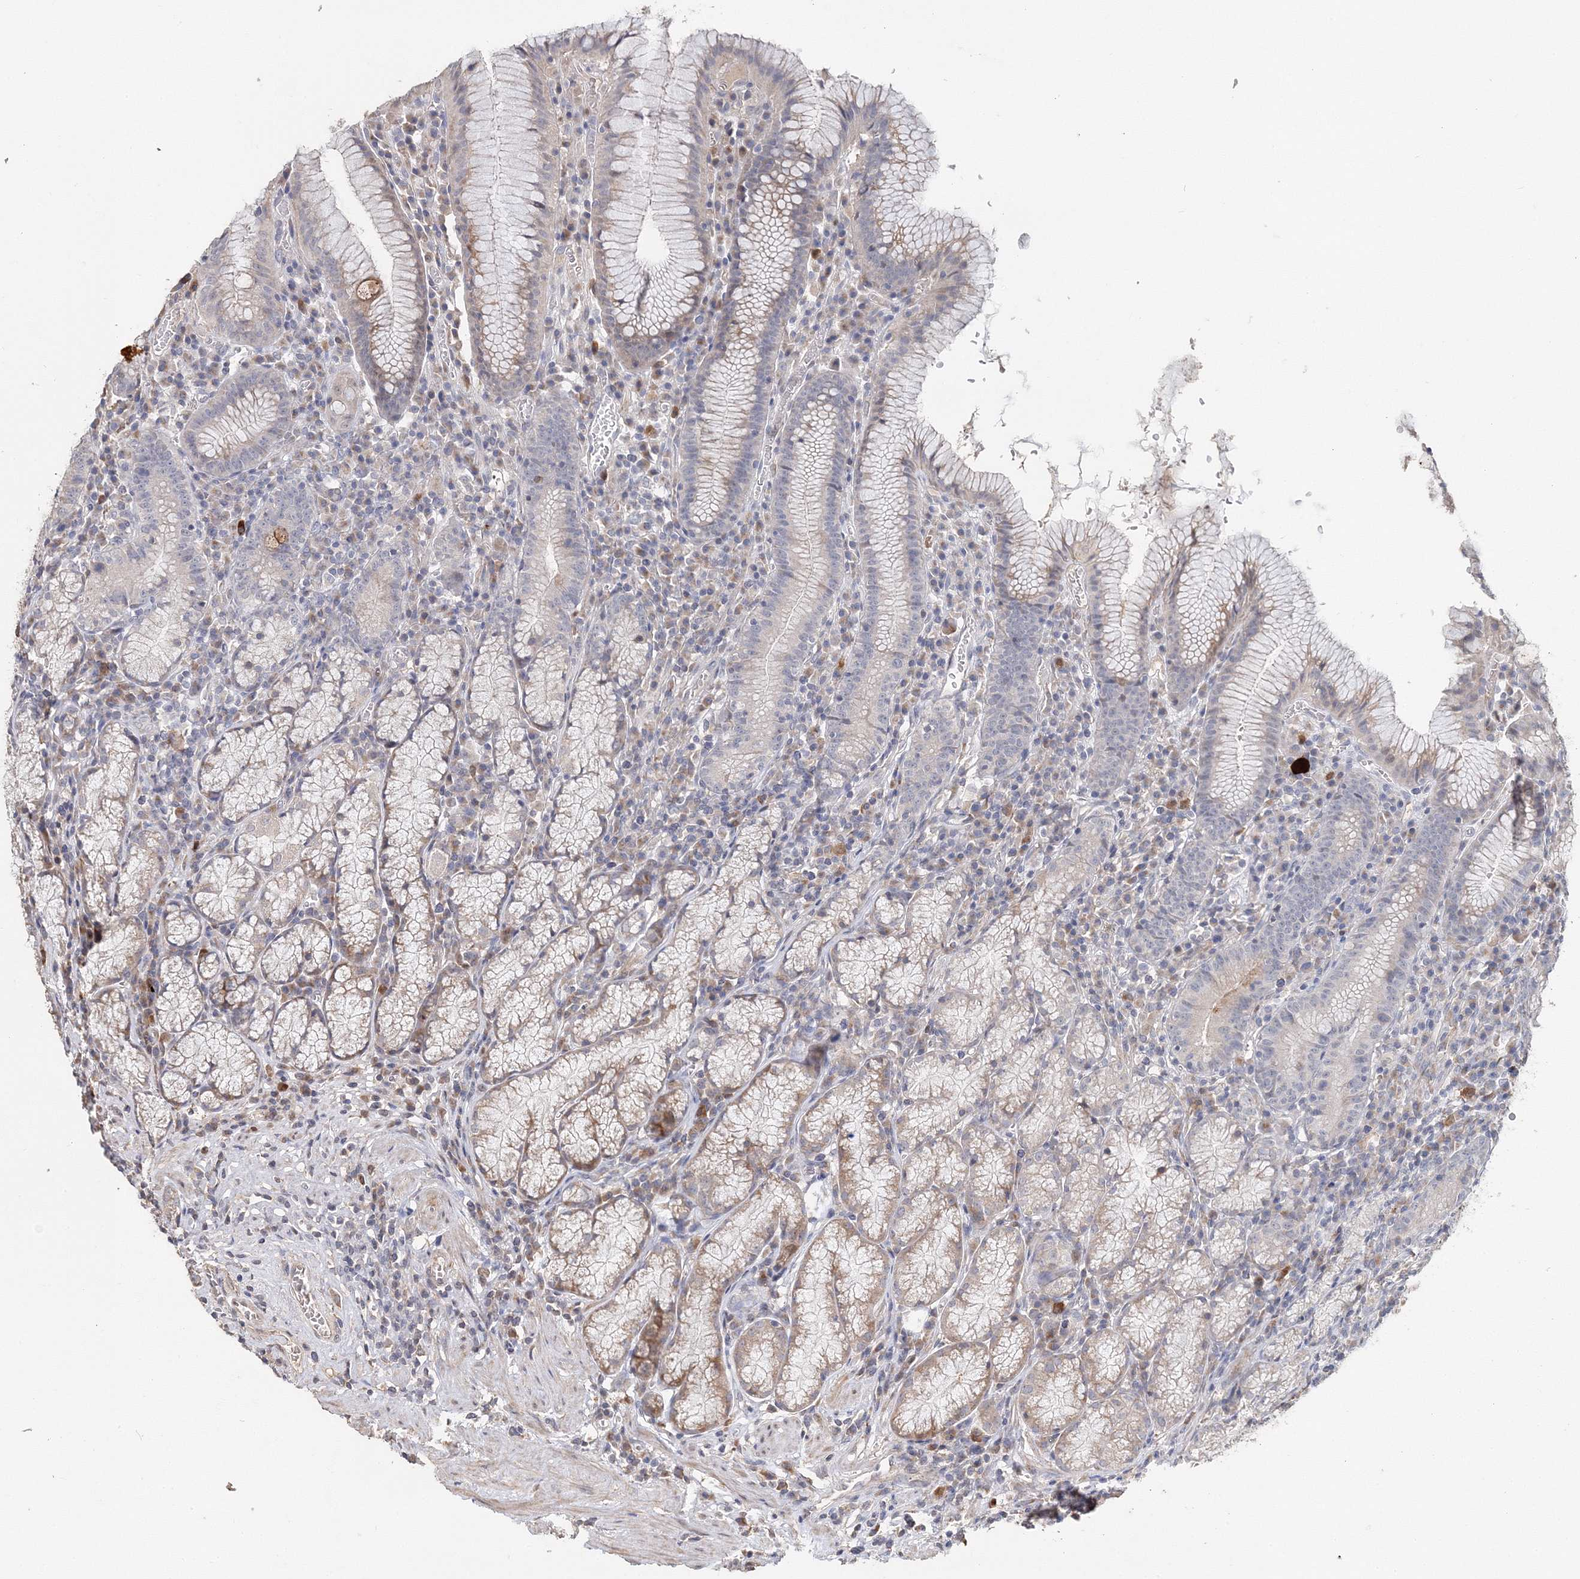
{"staining": {"intensity": "moderate", "quantity": "<25%", "location": "cytoplasmic/membranous"}, "tissue": "stomach", "cell_type": "Glandular cells", "image_type": "normal", "snomed": [{"axis": "morphology", "description": "Normal tissue, NOS"}, {"axis": "topography", "description": "Stomach"}], "caption": "Moderate cytoplasmic/membranous expression for a protein is appreciated in about <25% of glandular cells of benign stomach using immunohistochemistry.", "gene": "GJB5", "patient": {"sex": "male", "age": 55}}